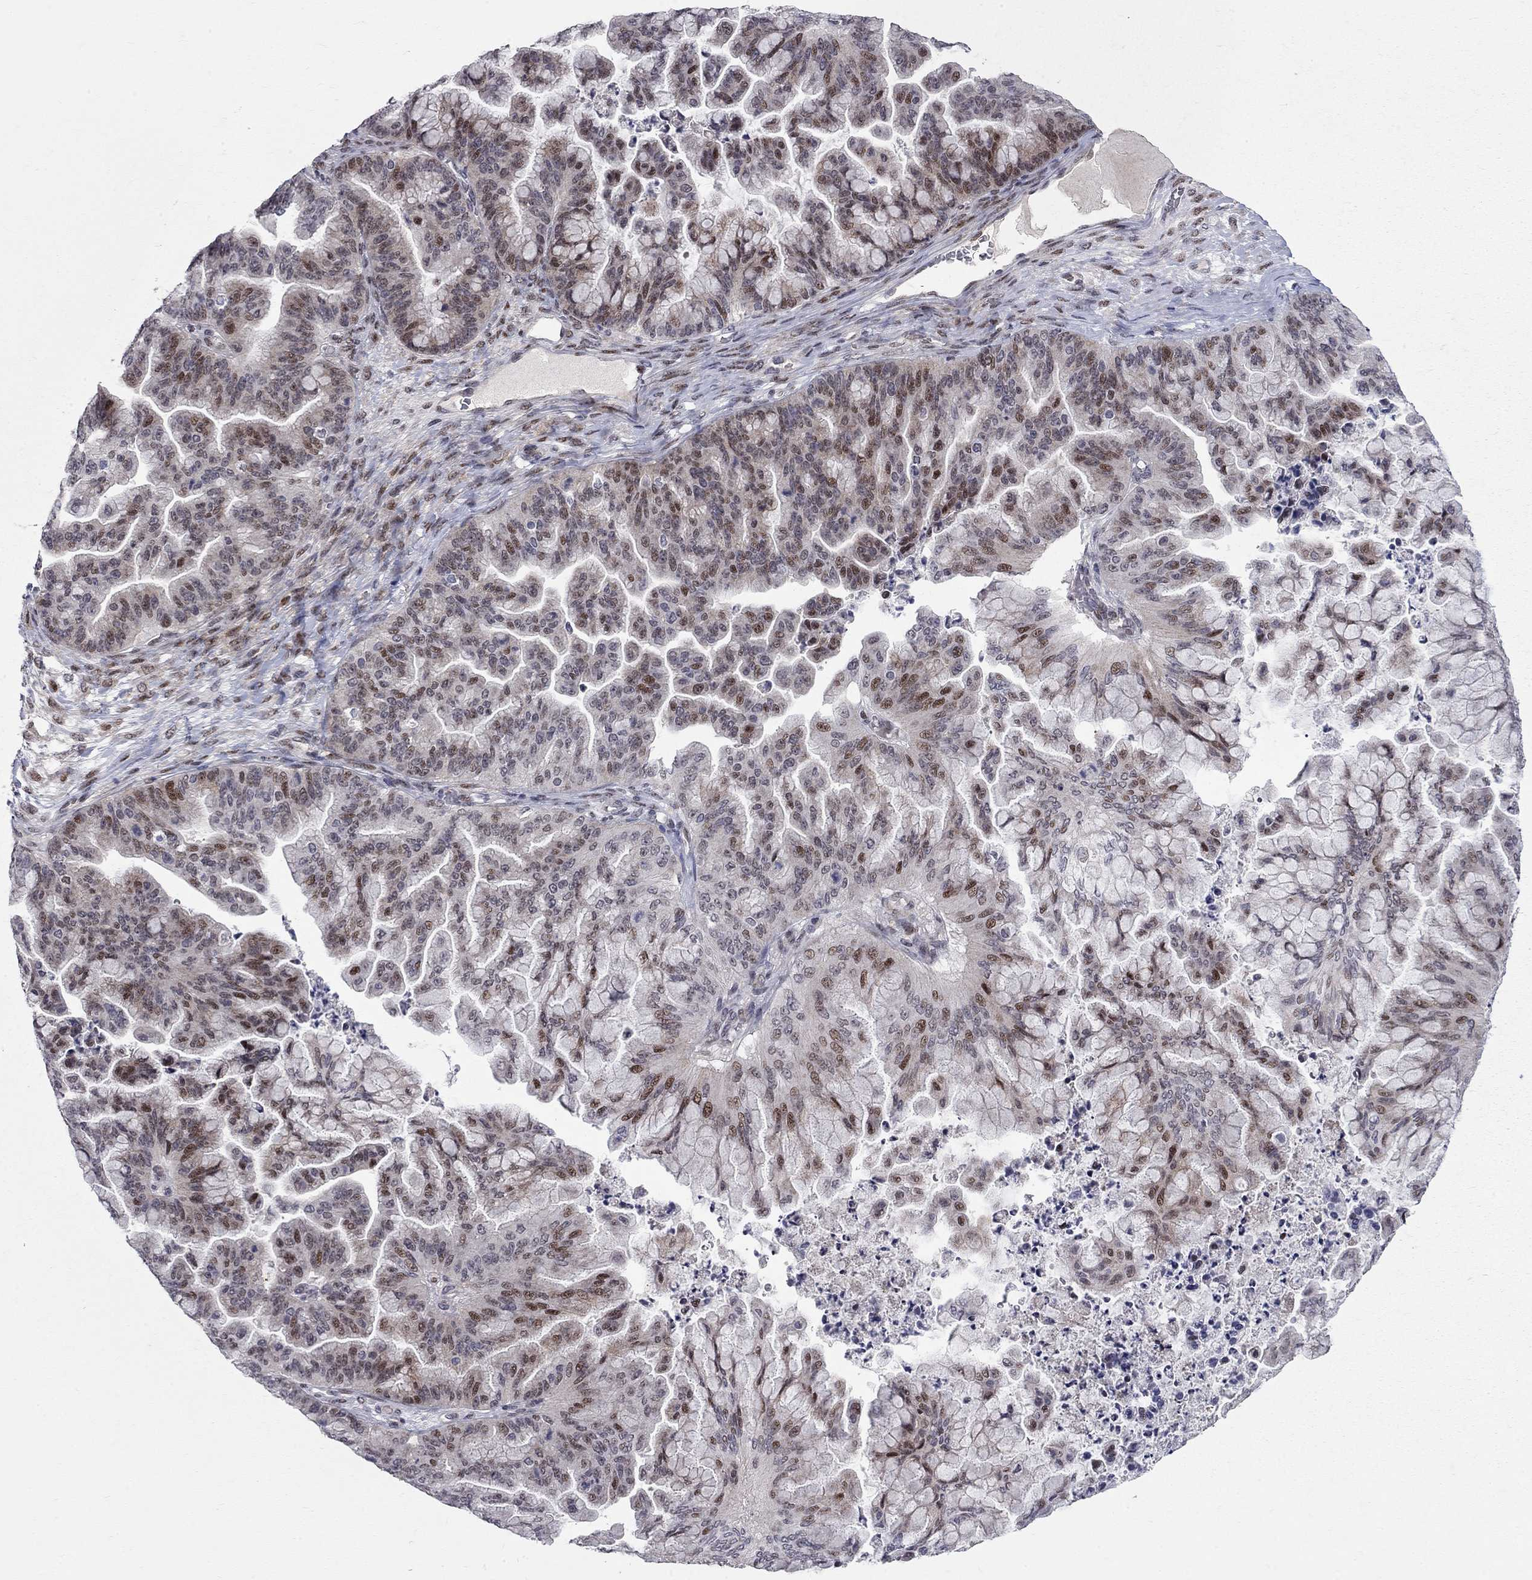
{"staining": {"intensity": "moderate", "quantity": "<25%", "location": "nuclear"}, "tissue": "ovarian cancer", "cell_type": "Tumor cells", "image_type": "cancer", "snomed": [{"axis": "morphology", "description": "Cystadenocarcinoma, mucinous, NOS"}, {"axis": "topography", "description": "Ovary"}], "caption": "Ovarian mucinous cystadenocarcinoma tissue exhibits moderate nuclear staining in about <25% of tumor cells, visualized by immunohistochemistry. (DAB = brown stain, brightfield microscopy at high magnification).", "gene": "HDAC3", "patient": {"sex": "female", "age": 67}}